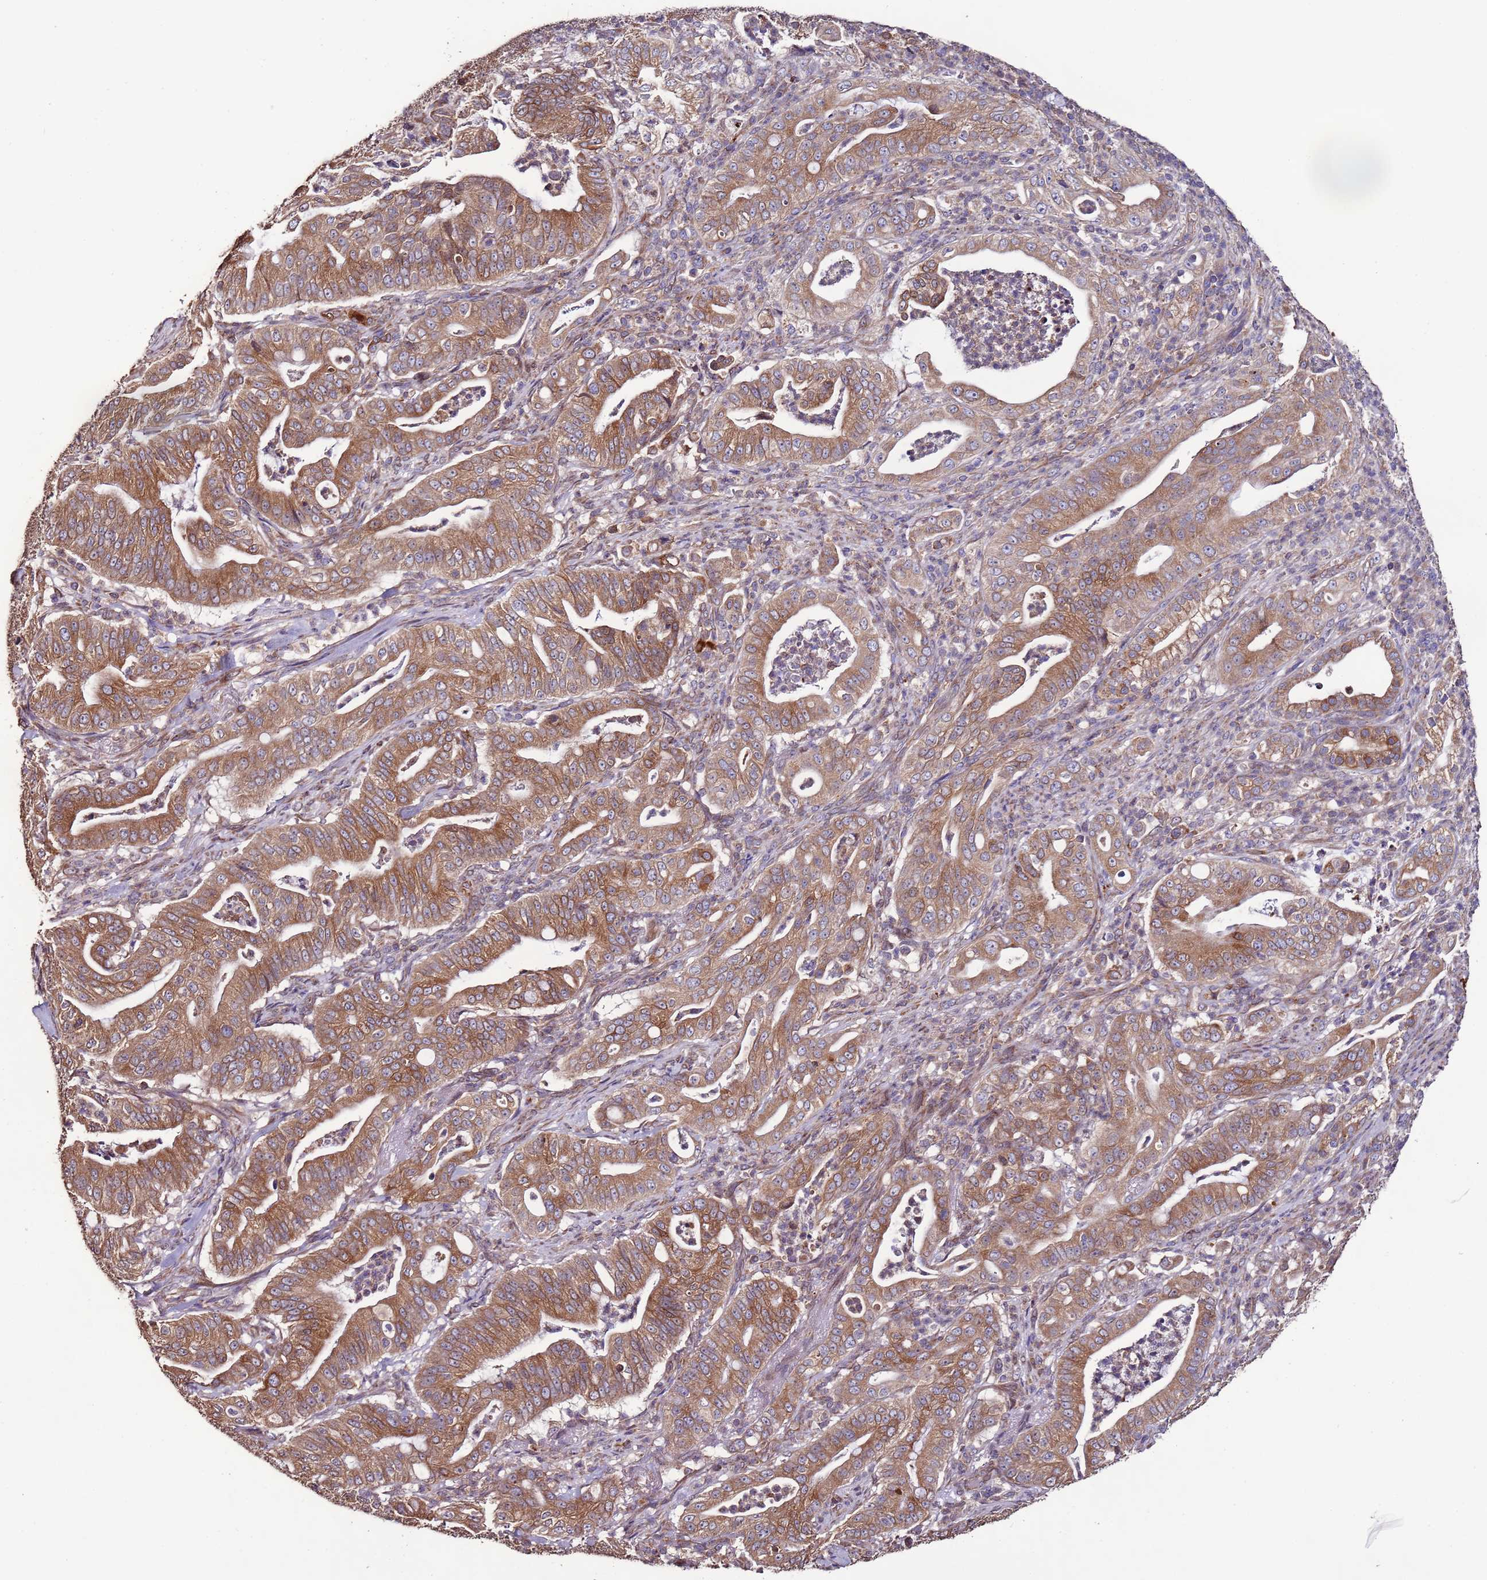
{"staining": {"intensity": "moderate", "quantity": ">75%", "location": "cytoplasmic/membranous"}, "tissue": "pancreatic cancer", "cell_type": "Tumor cells", "image_type": "cancer", "snomed": [{"axis": "morphology", "description": "Adenocarcinoma, NOS"}, {"axis": "topography", "description": "Pancreas"}], "caption": "A brown stain highlights moderate cytoplasmic/membranous positivity of a protein in adenocarcinoma (pancreatic) tumor cells. The protein is shown in brown color, while the nuclei are stained blue.", "gene": "SLC41A3", "patient": {"sex": "male", "age": 71}}